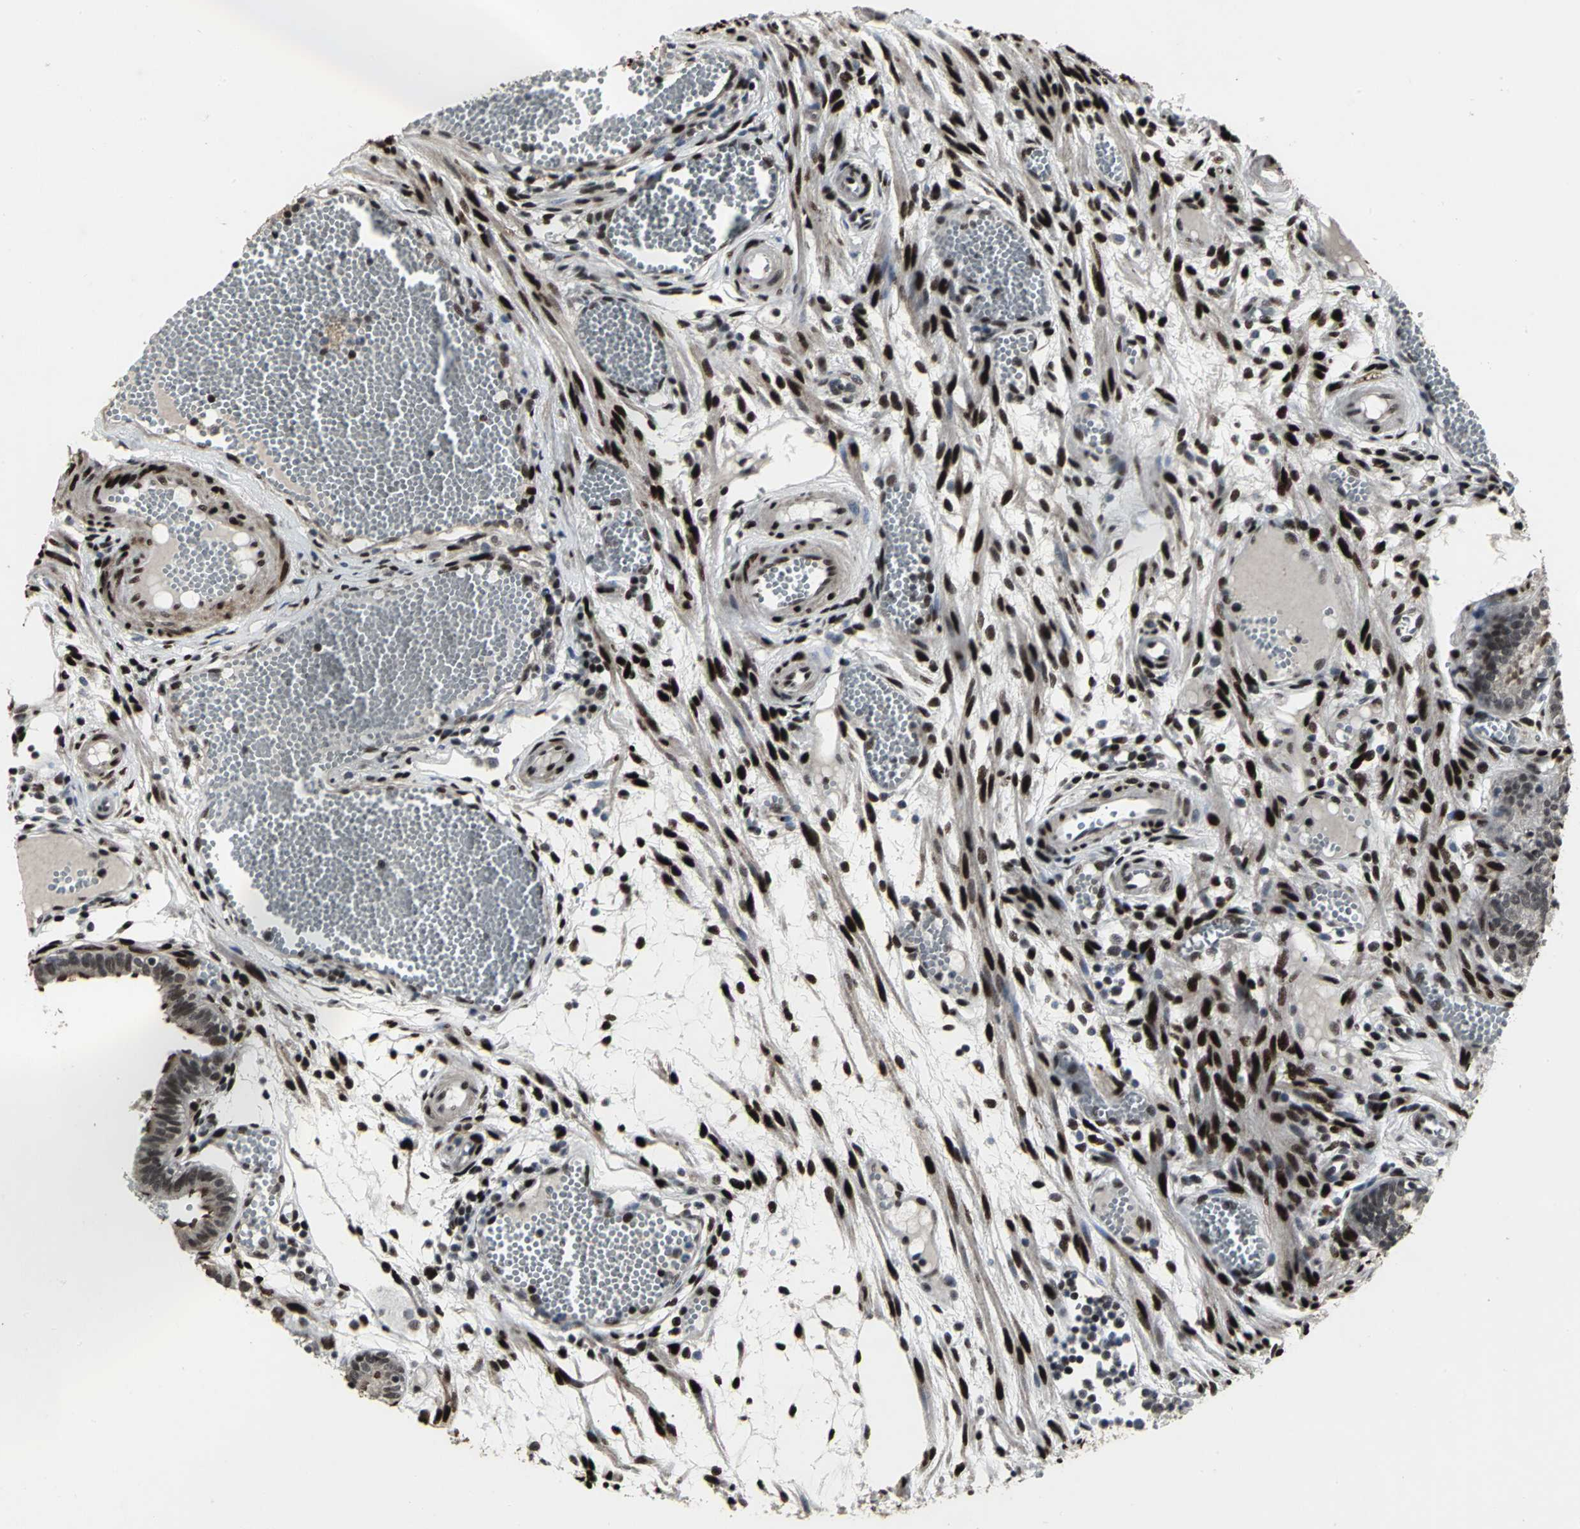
{"staining": {"intensity": "strong", "quantity": ">75%", "location": "nuclear"}, "tissue": "fallopian tube", "cell_type": "Glandular cells", "image_type": "normal", "snomed": [{"axis": "morphology", "description": "Normal tissue, NOS"}, {"axis": "topography", "description": "Fallopian tube"}], "caption": "Strong nuclear staining is present in about >75% of glandular cells in benign fallopian tube.", "gene": "SRF", "patient": {"sex": "female", "age": 29}}